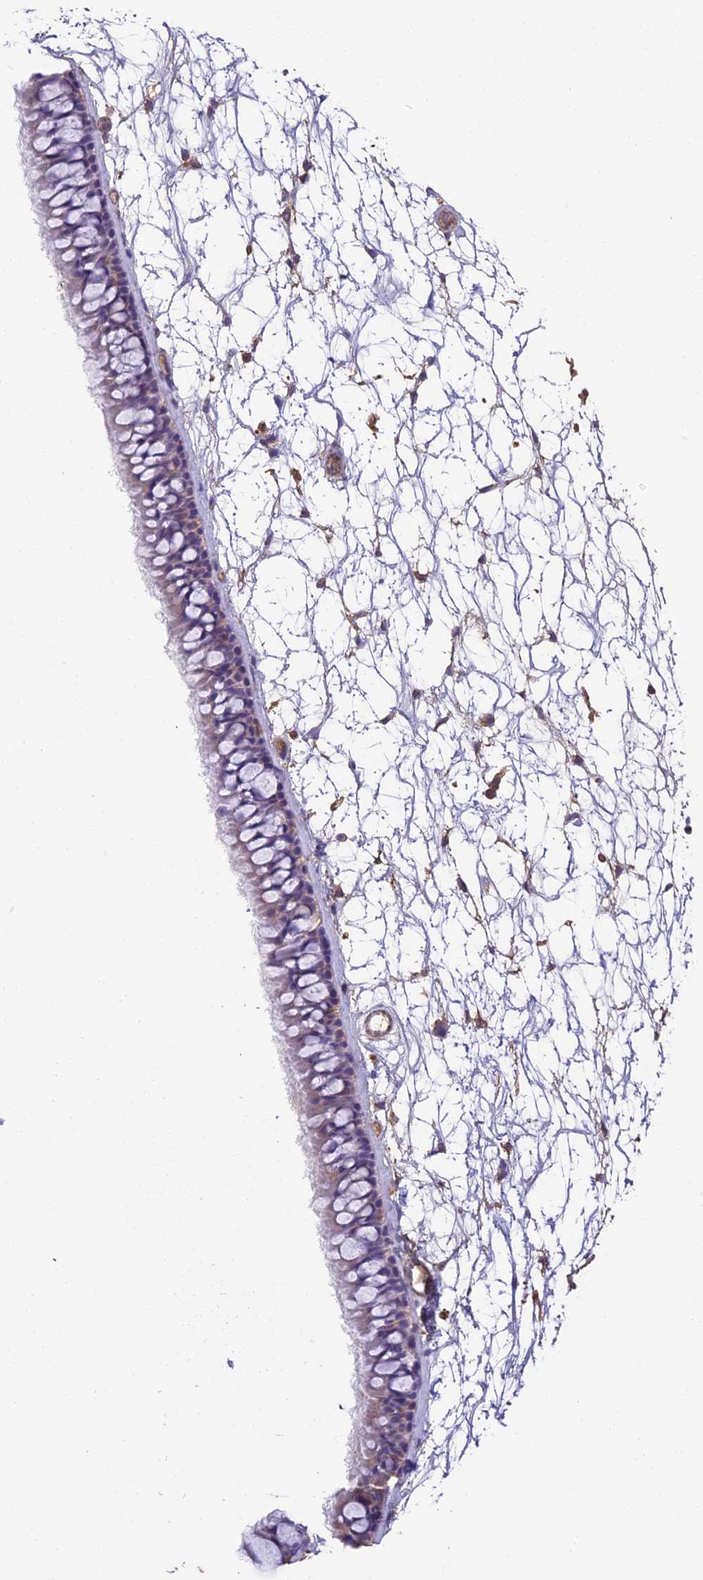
{"staining": {"intensity": "weak", "quantity": "<25%", "location": "cytoplasmic/membranous"}, "tissue": "nasopharynx", "cell_type": "Respiratory epithelial cells", "image_type": "normal", "snomed": [{"axis": "morphology", "description": "Normal tissue, NOS"}, {"axis": "topography", "description": "Nasopharynx"}], "caption": "DAB (3,3'-diaminobenzidine) immunohistochemical staining of normal nasopharynx shows no significant staining in respiratory epithelial cells. (DAB immunohistochemistry visualized using brightfield microscopy, high magnification).", "gene": "ARHGAP19", "patient": {"sex": "male", "age": 64}}